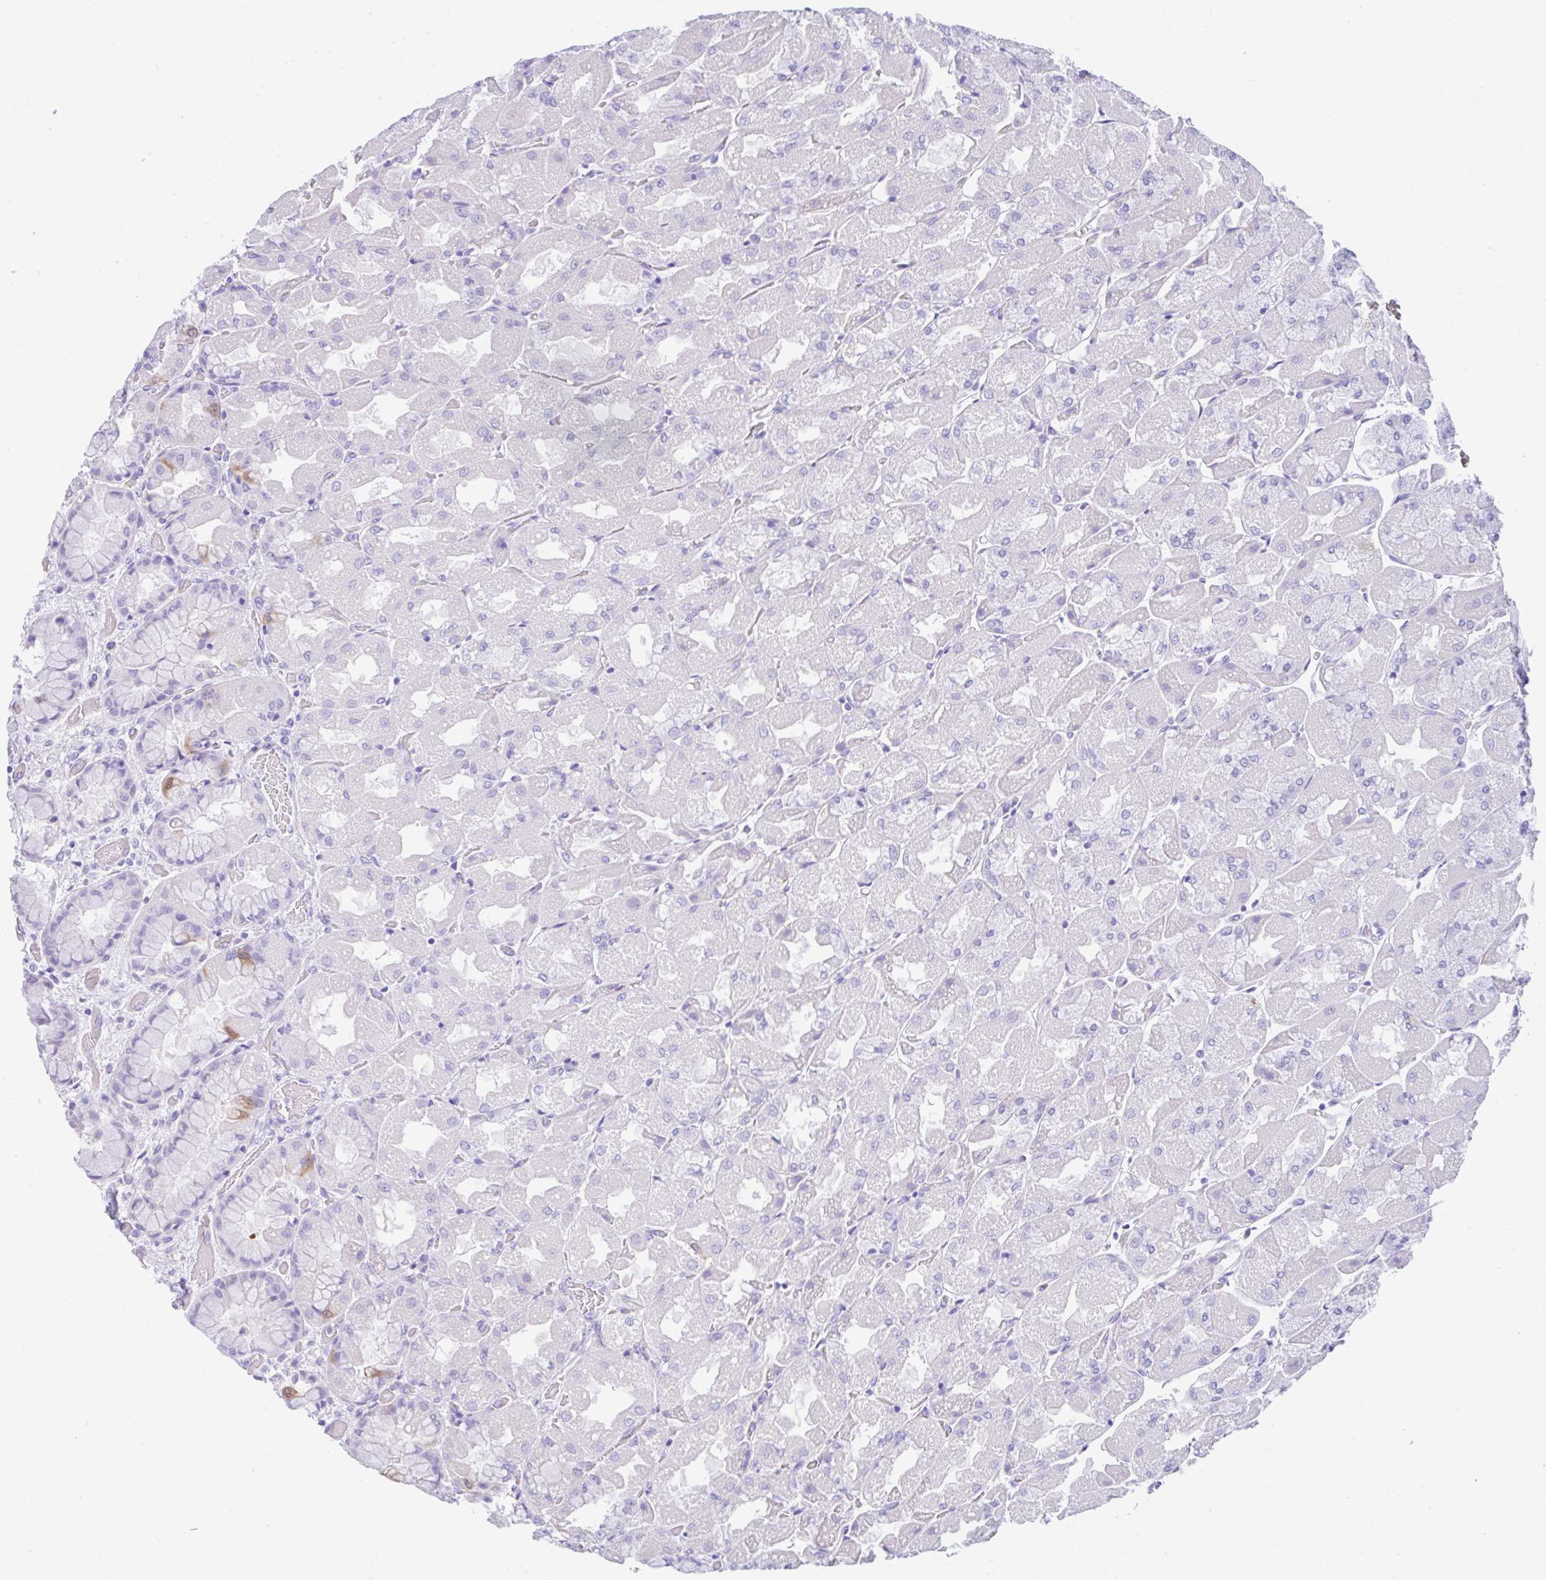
{"staining": {"intensity": "negative", "quantity": "none", "location": "none"}, "tissue": "stomach", "cell_type": "Glandular cells", "image_type": "normal", "snomed": [{"axis": "morphology", "description": "Normal tissue, NOS"}, {"axis": "topography", "description": "Stomach"}], "caption": "Stomach stained for a protein using immunohistochemistry (IHC) exhibits no staining glandular cells.", "gene": "RRM2", "patient": {"sex": "female", "age": 61}}